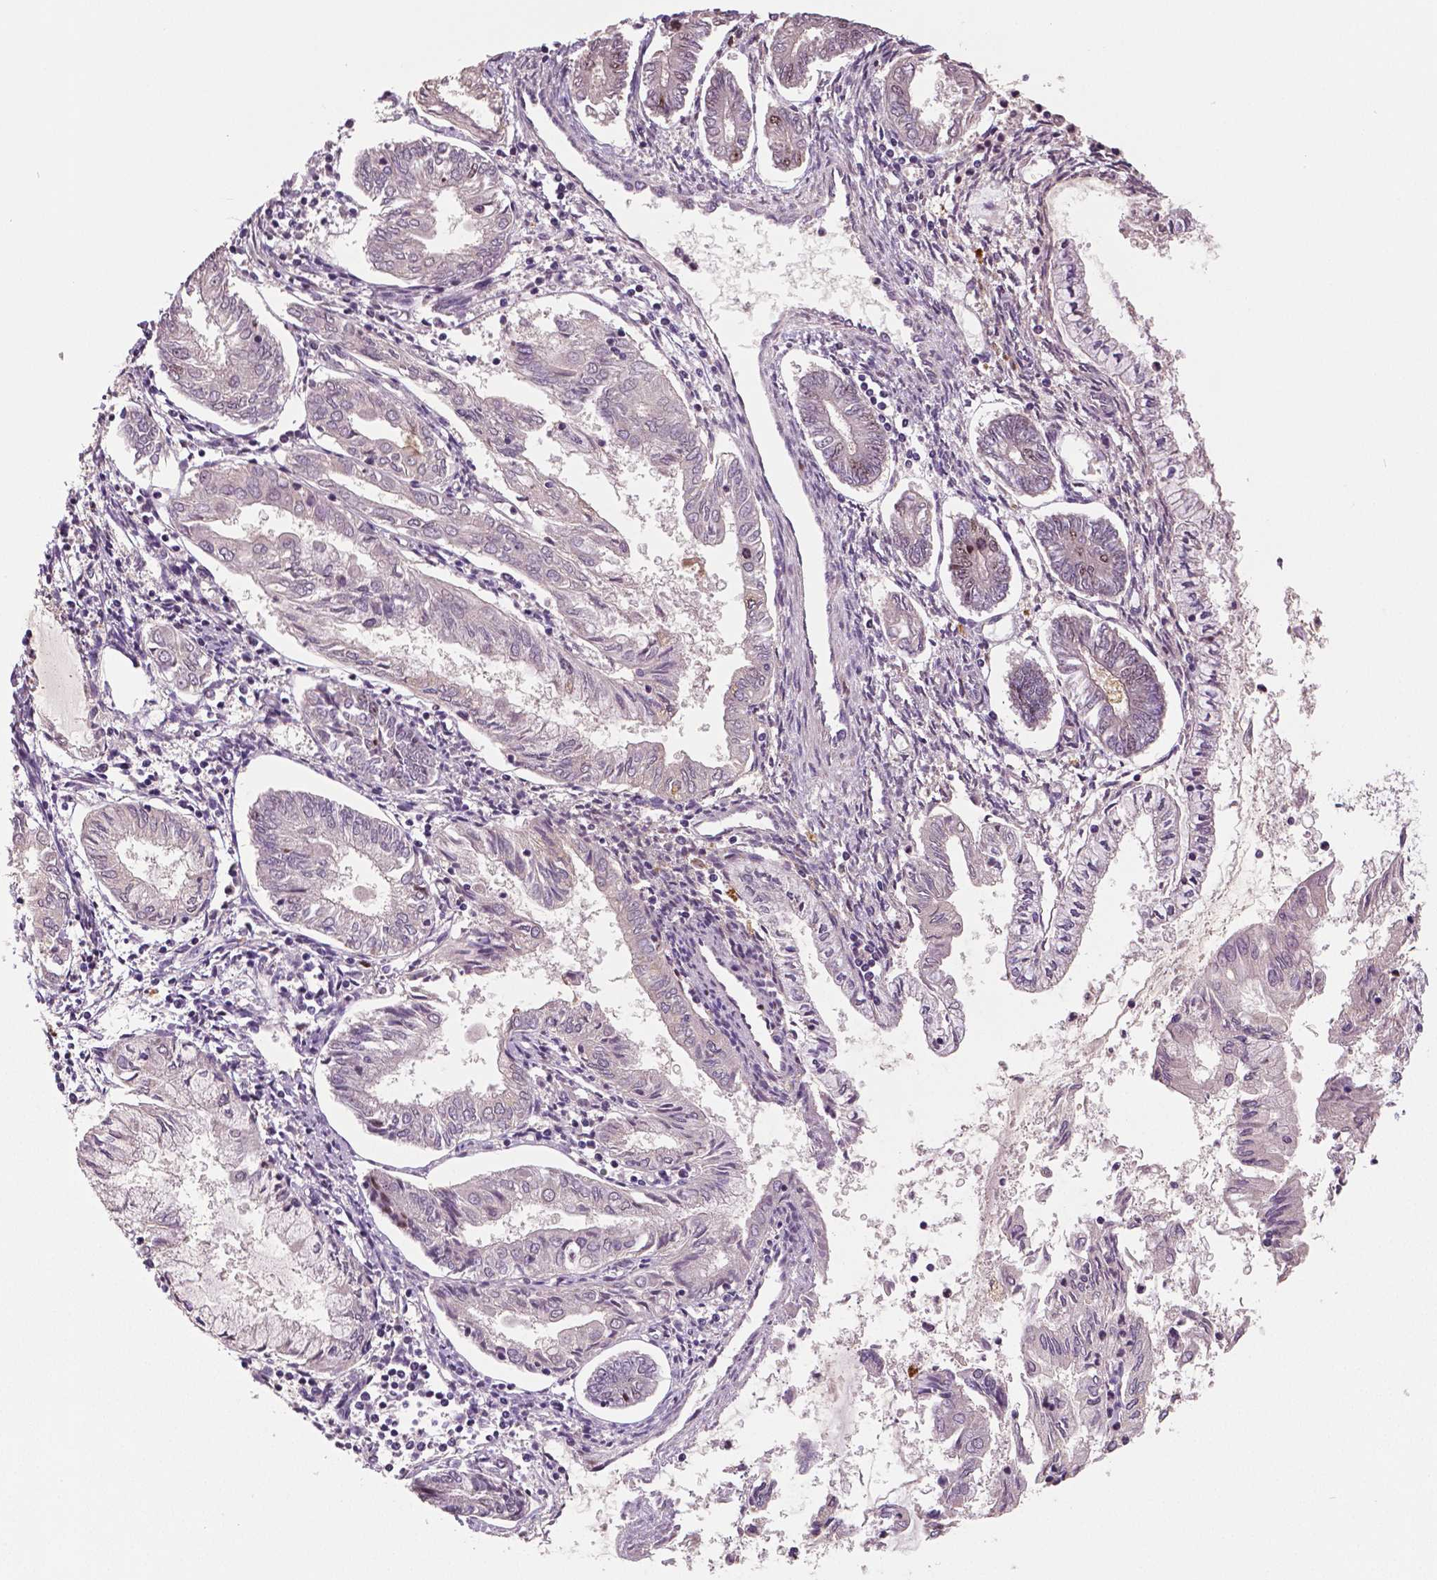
{"staining": {"intensity": "moderate", "quantity": "<25%", "location": "nuclear"}, "tissue": "endometrial cancer", "cell_type": "Tumor cells", "image_type": "cancer", "snomed": [{"axis": "morphology", "description": "Adenocarcinoma, NOS"}, {"axis": "topography", "description": "Endometrium"}], "caption": "Moderate nuclear protein expression is present in approximately <25% of tumor cells in endometrial cancer (adenocarcinoma). The staining is performed using DAB brown chromogen to label protein expression. The nuclei are counter-stained blue using hematoxylin.", "gene": "MKI67", "patient": {"sex": "female", "age": 68}}